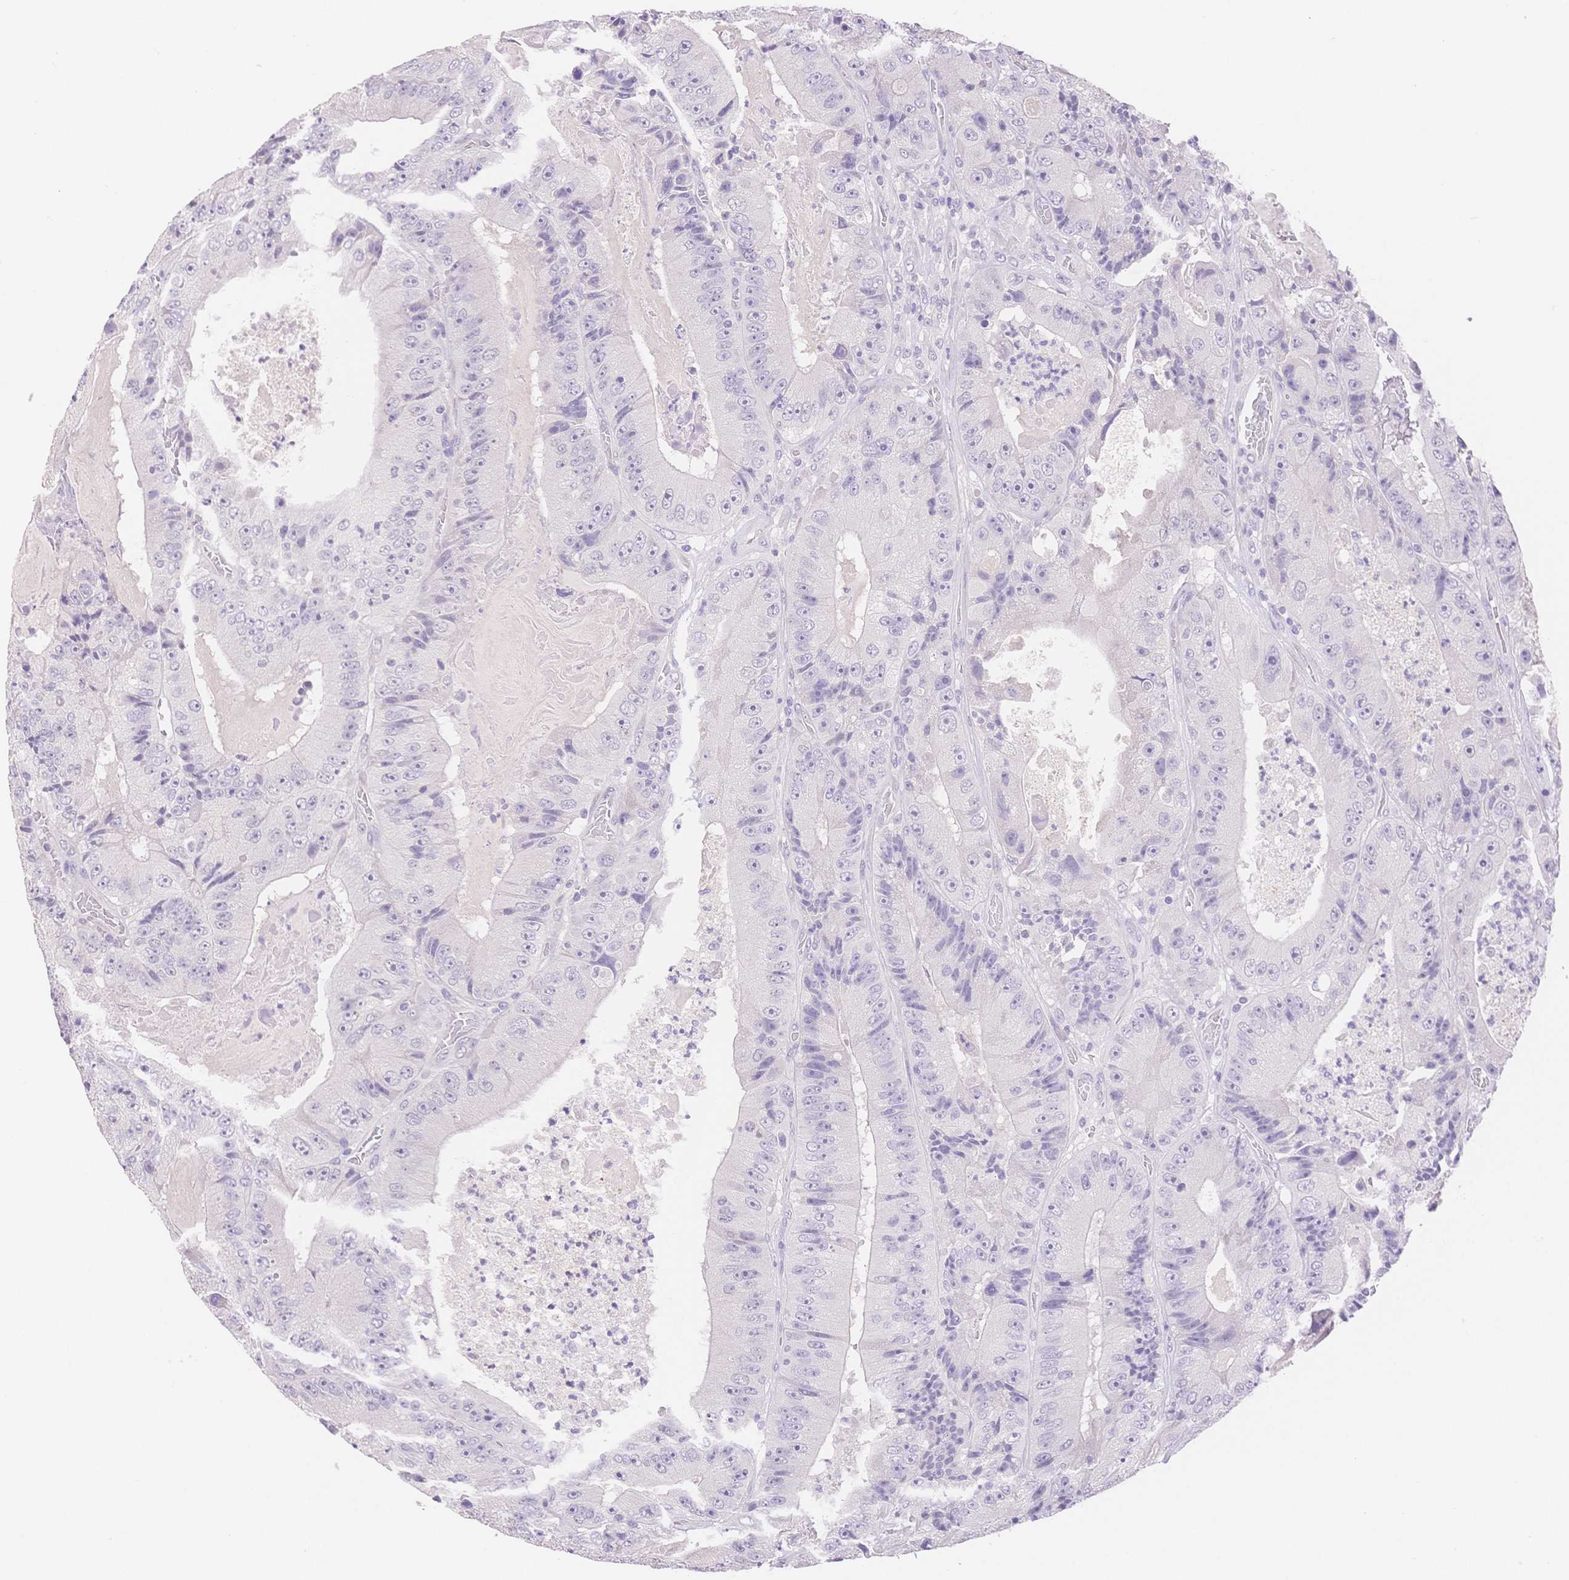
{"staining": {"intensity": "negative", "quantity": "none", "location": "none"}, "tissue": "colorectal cancer", "cell_type": "Tumor cells", "image_type": "cancer", "snomed": [{"axis": "morphology", "description": "Adenocarcinoma, NOS"}, {"axis": "topography", "description": "Colon"}], "caption": "This is an immunohistochemistry (IHC) micrograph of human colorectal cancer. There is no staining in tumor cells.", "gene": "MYOM1", "patient": {"sex": "female", "age": 86}}